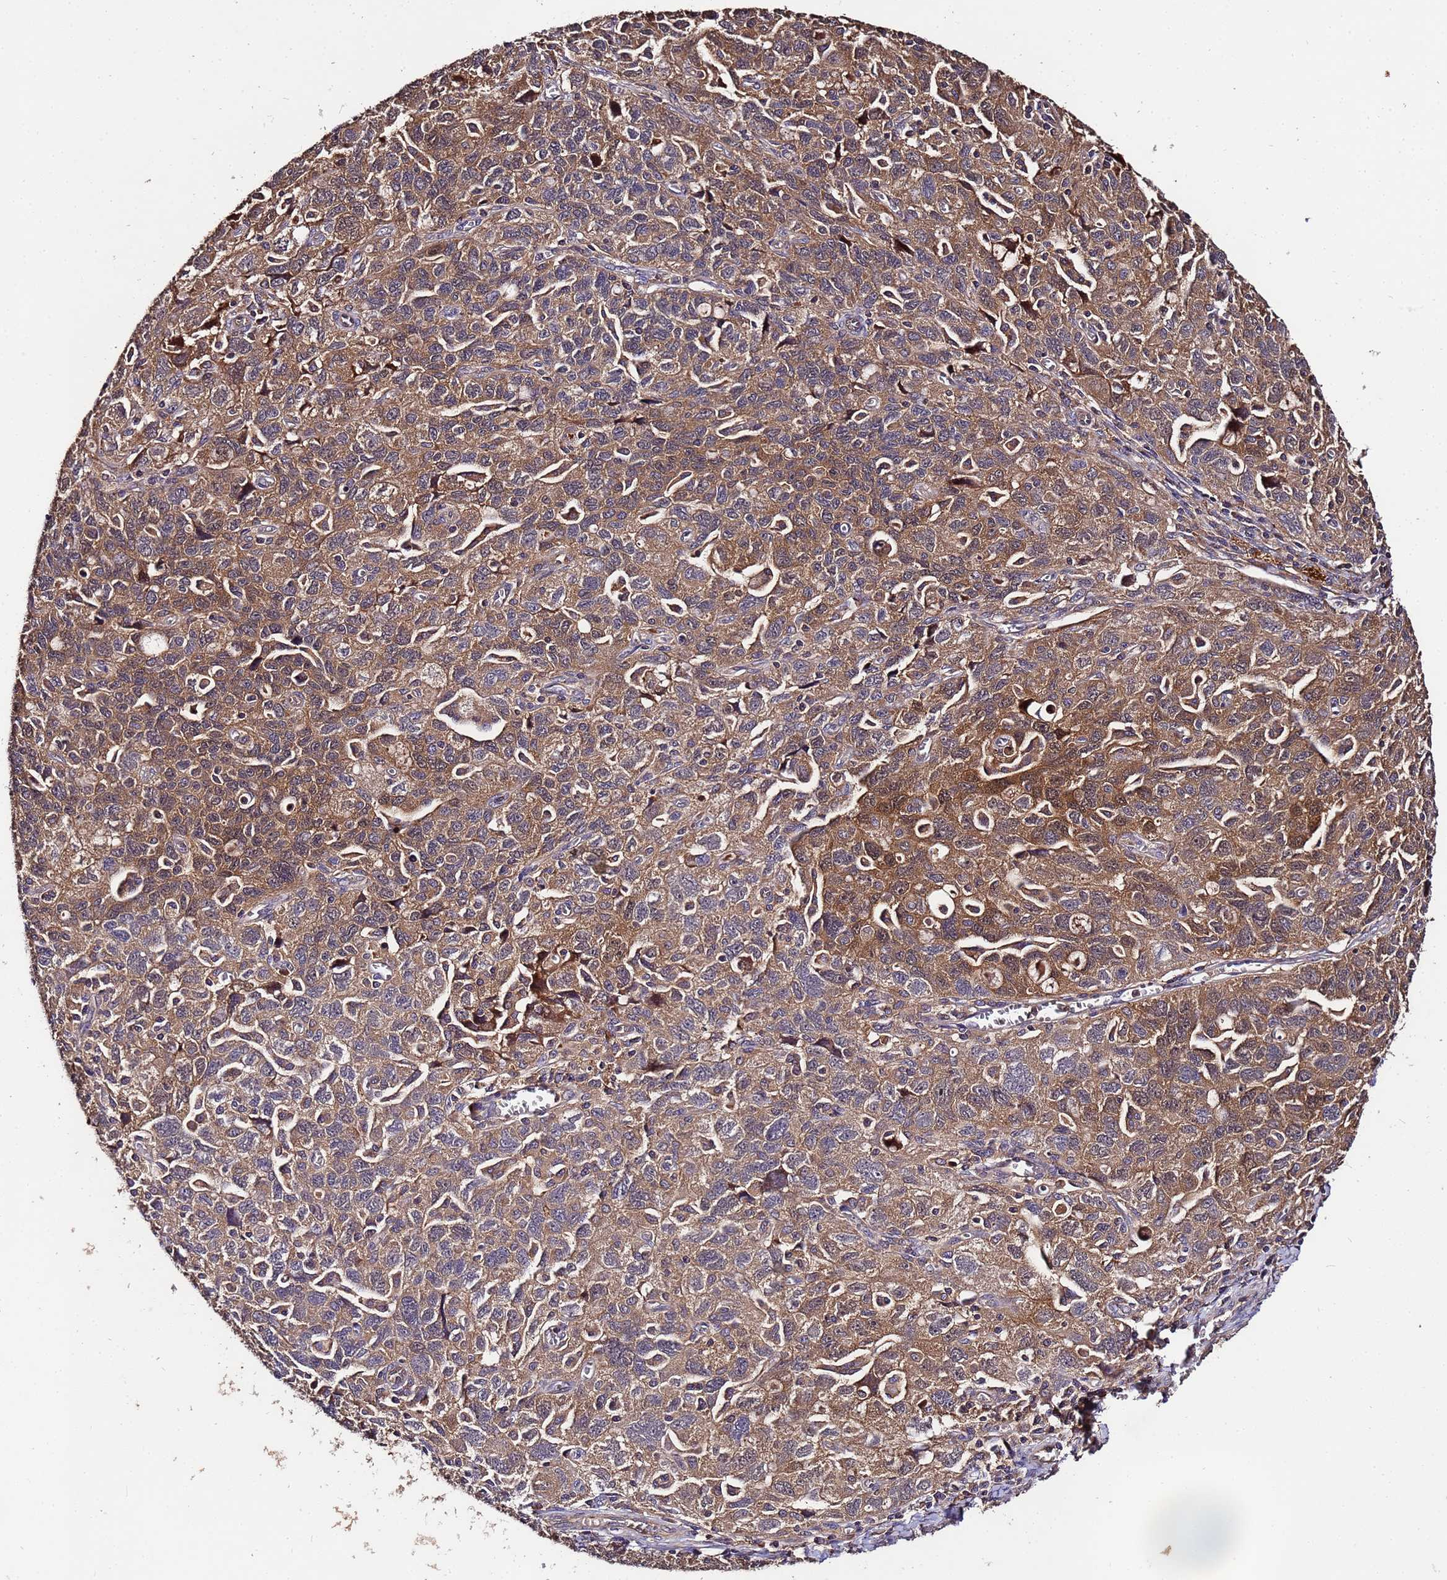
{"staining": {"intensity": "strong", "quantity": ">75%", "location": "cytoplasmic/membranous"}, "tissue": "ovarian cancer", "cell_type": "Tumor cells", "image_type": "cancer", "snomed": [{"axis": "morphology", "description": "Carcinoma, NOS"}, {"axis": "morphology", "description": "Cystadenocarcinoma, serous, NOS"}, {"axis": "topography", "description": "Ovary"}], "caption": "Tumor cells display strong cytoplasmic/membranous expression in about >75% of cells in ovarian cancer (serous cystadenocarcinoma).", "gene": "MTERF1", "patient": {"sex": "female", "age": 69}}